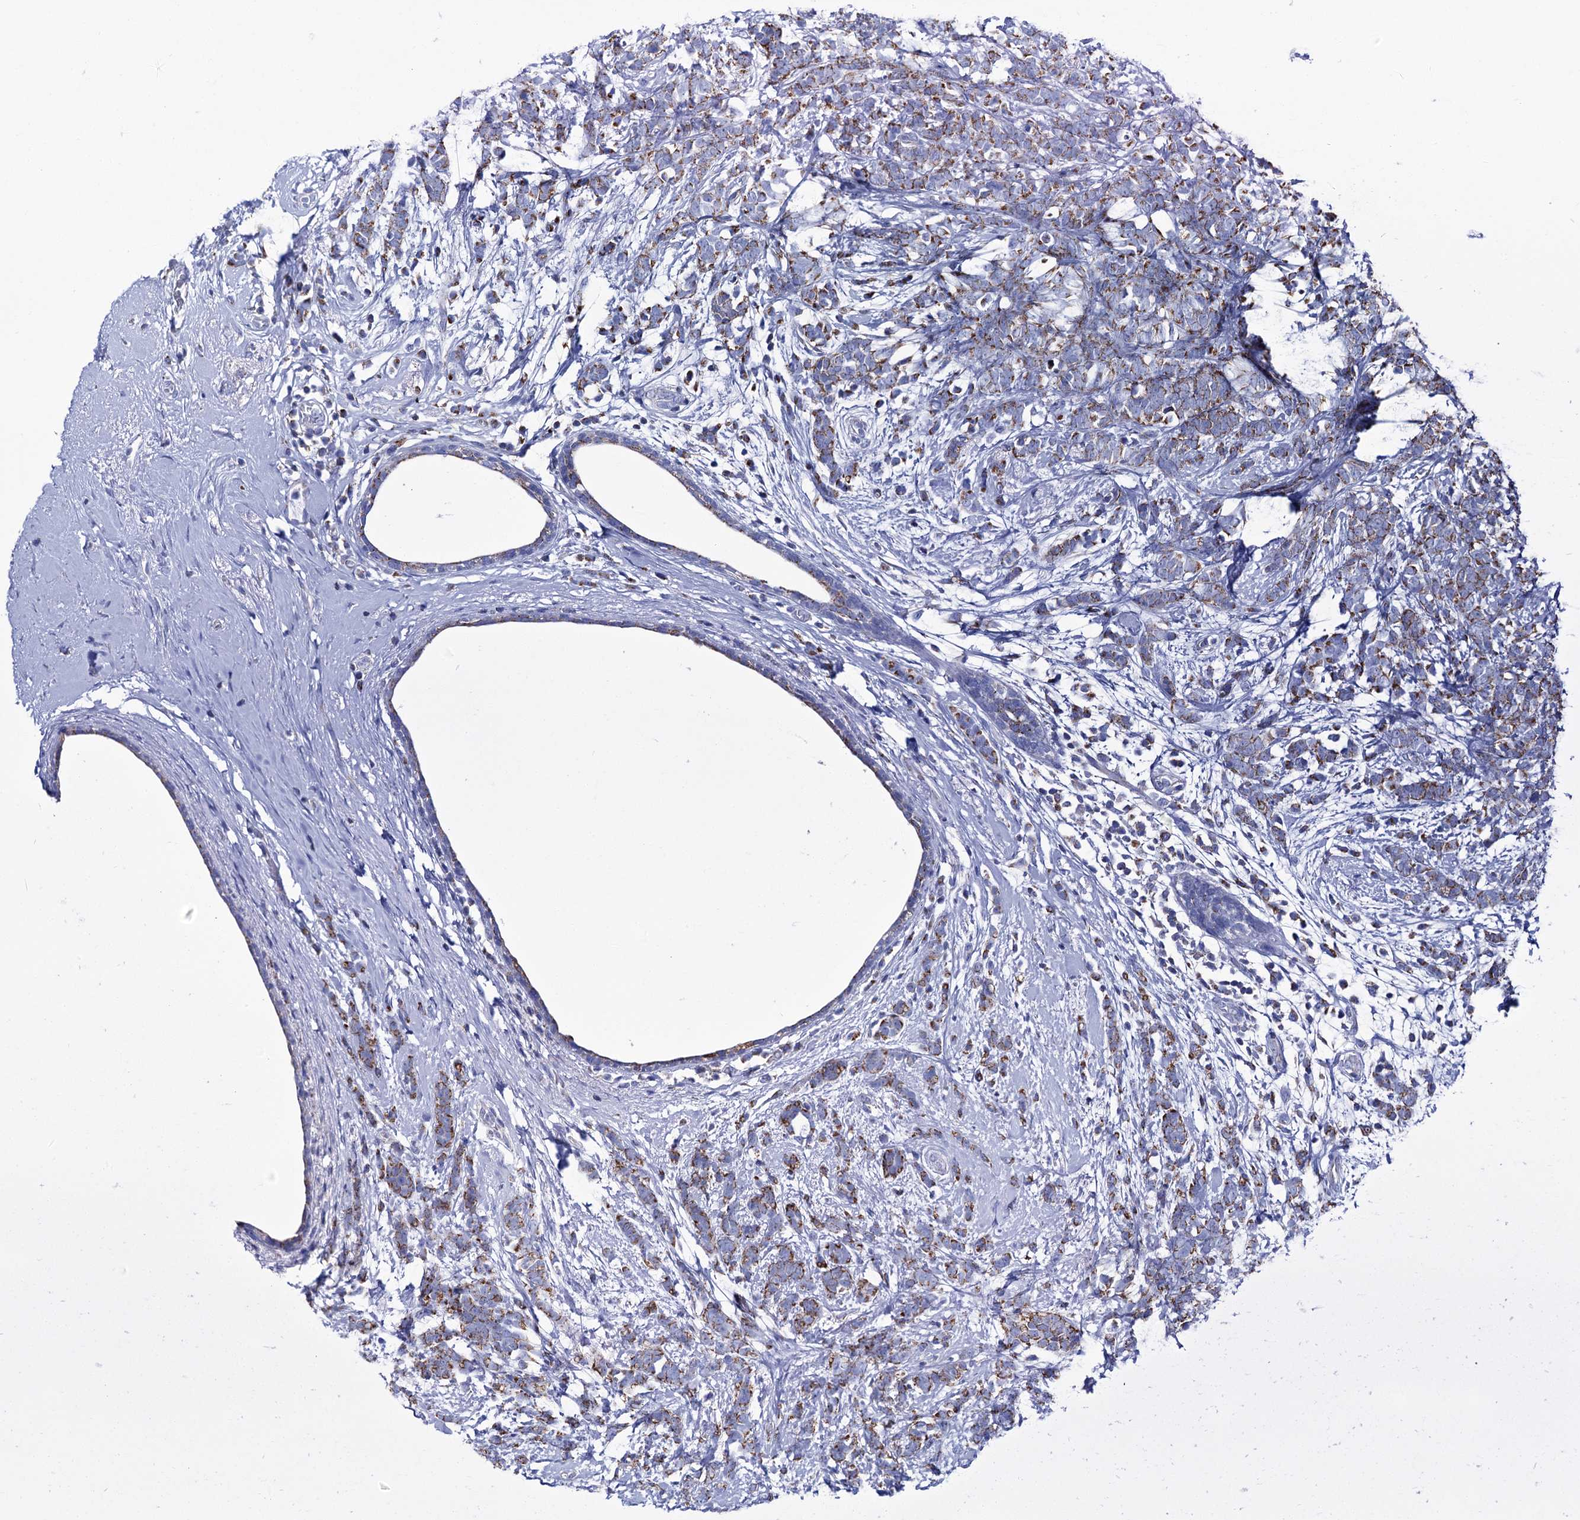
{"staining": {"intensity": "moderate", "quantity": ">75%", "location": "cytoplasmic/membranous"}, "tissue": "breast cancer", "cell_type": "Tumor cells", "image_type": "cancer", "snomed": [{"axis": "morphology", "description": "Lobular carcinoma"}, {"axis": "topography", "description": "Breast"}], "caption": "A histopathology image showing moderate cytoplasmic/membranous staining in about >75% of tumor cells in lobular carcinoma (breast), as visualized by brown immunohistochemical staining.", "gene": "UBASH3B", "patient": {"sex": "female", "age": 58}}